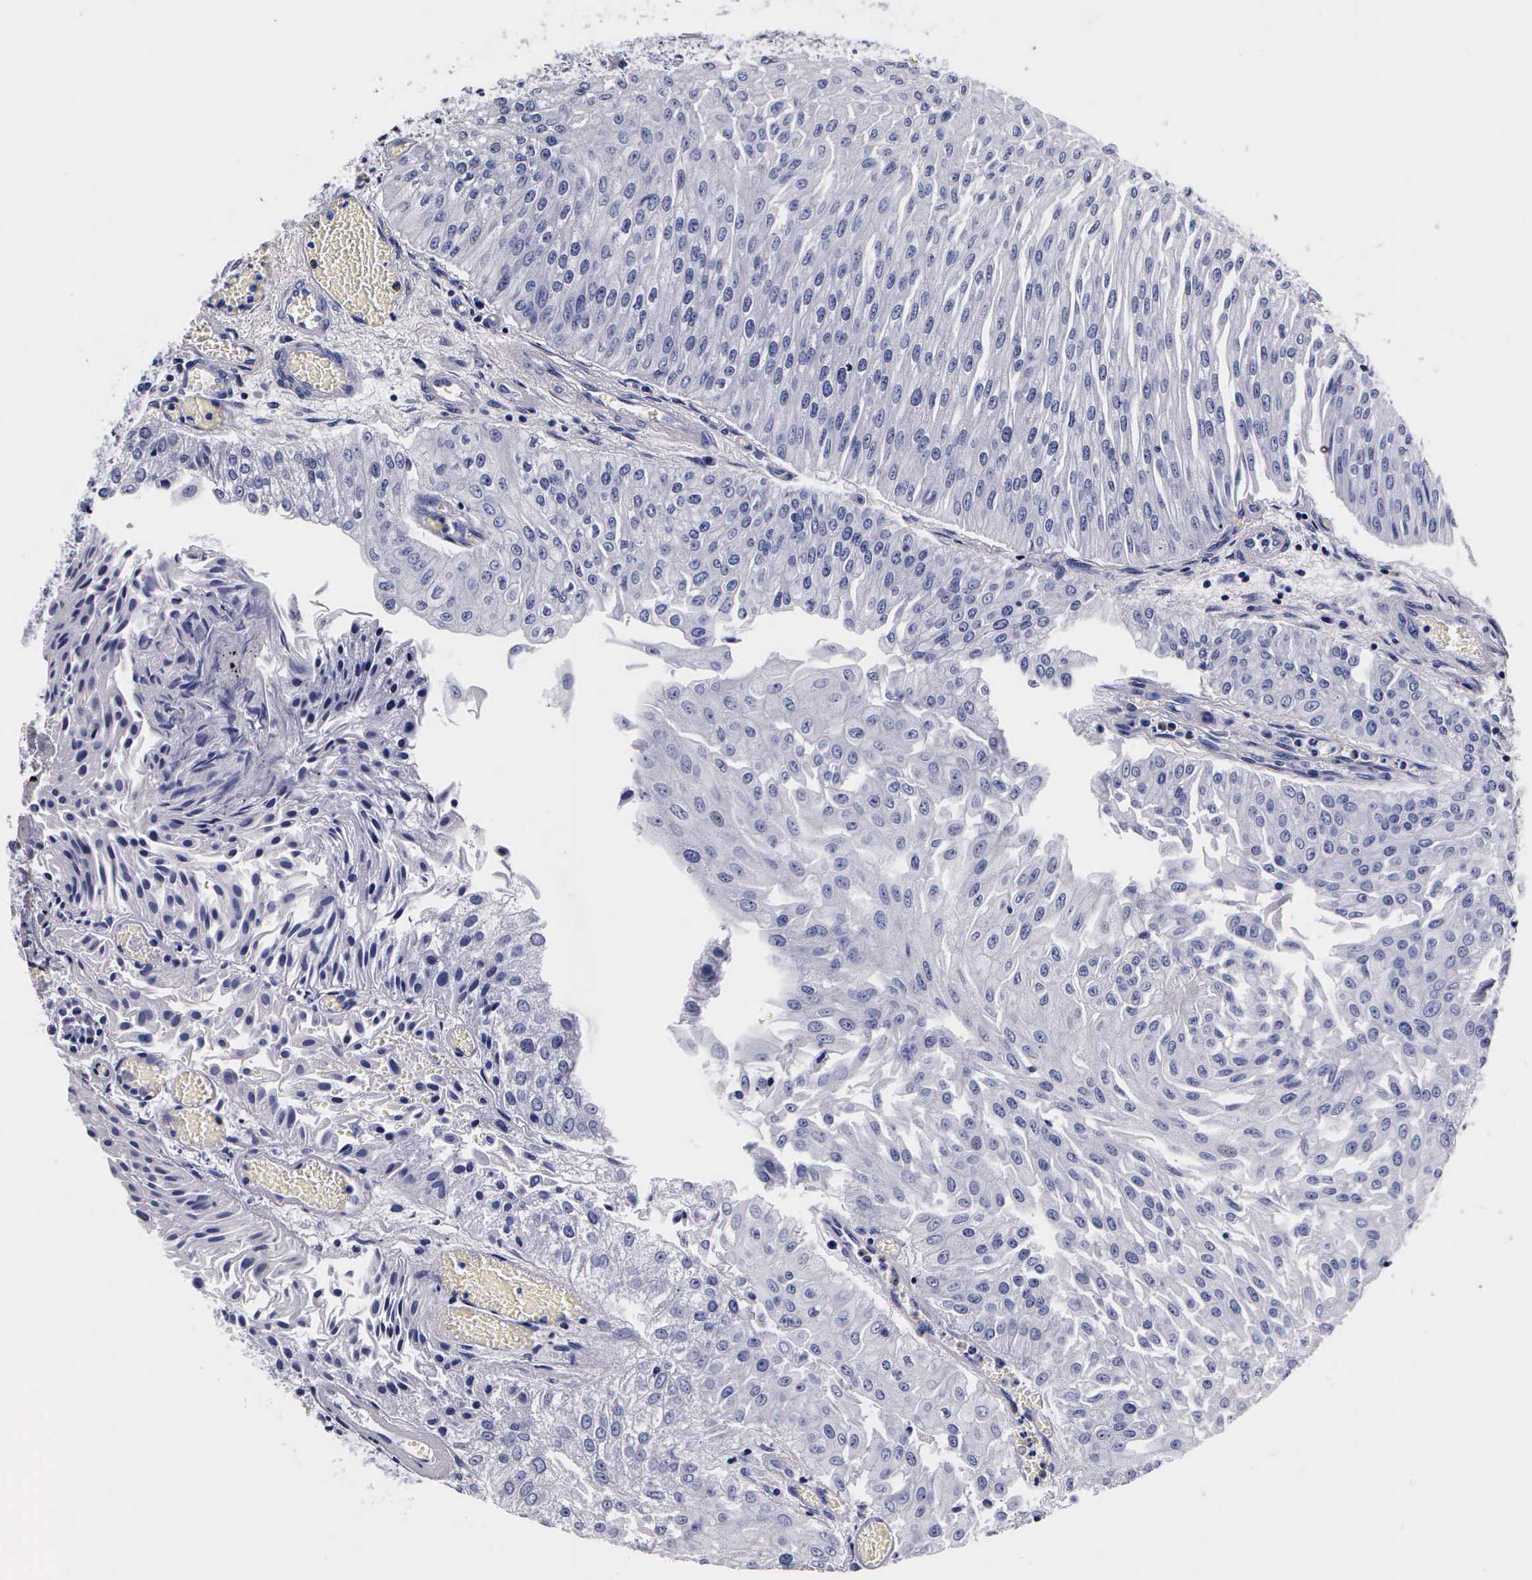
{"staining": {"intensity": "negative", "quantity": "none", "location": "none"}, "tissue": "urothelial cancer", "cell_type": "Tumor cells", "image_type": "cancer", "snomed": [{"axis": "morphology", "description": "Urothelial carcinoma, Low grade"}, {"axis": "topography", "description": "Urinary bladder"}], "caption": "Image shows no significant protein staining in tumor cells of low-grade urothelial carcinoma.", "gene": "IAPP", "patient": {"sex": "male", "age": 86}}